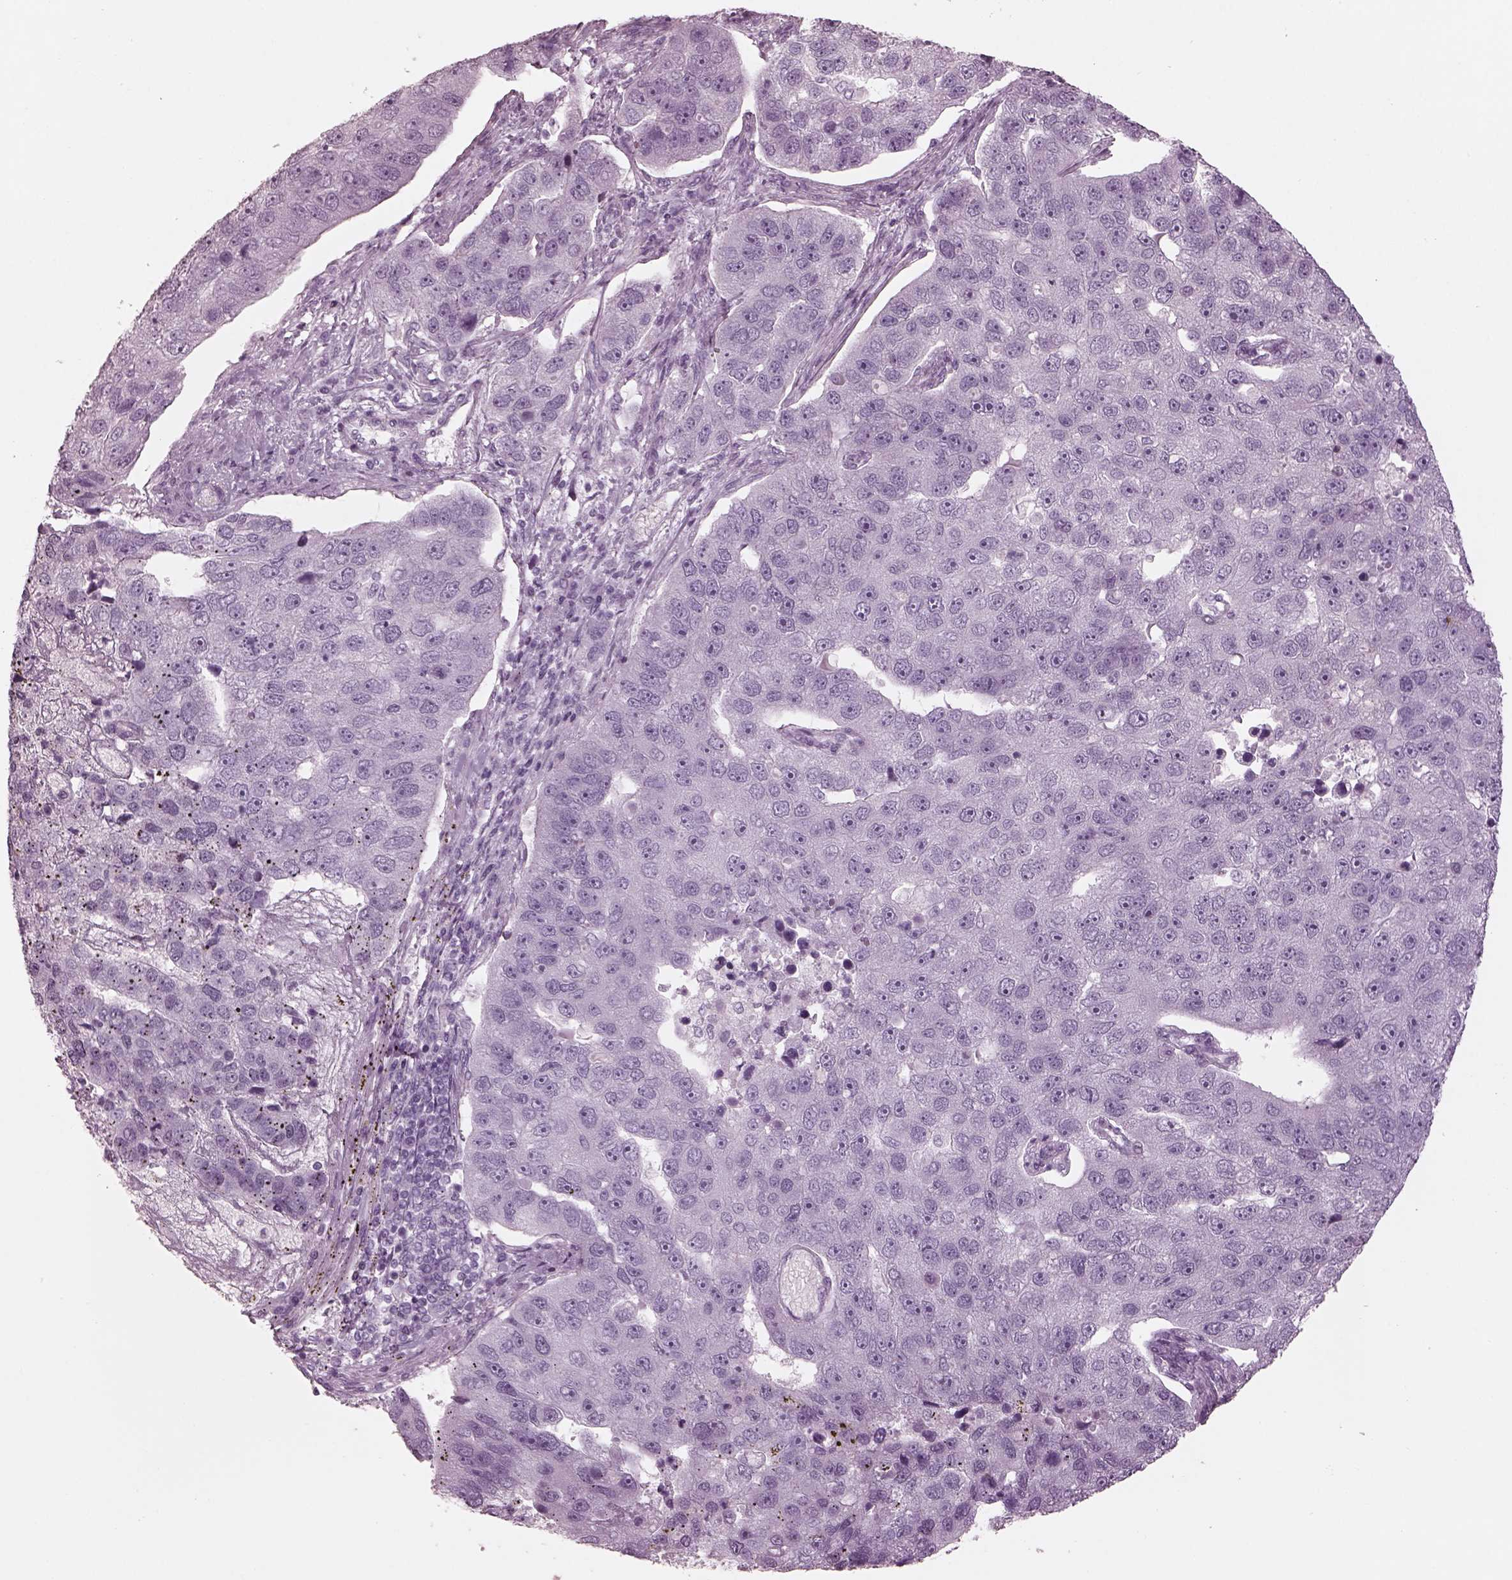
{"staining": {"intensity": "negative", "quantity": "none", "location": "none"}, "tissue": "pancreatic cancer", "cell_type": "Tumor cells", "image_type": "cancer", "snomed": [{"axis": "morphology", "description": "Adenocarcinoma, NOS"}, {"axis": "topography", "description": "Pancreas"}], "caption": "This is a image of immunohistochemistry staining of pancreatic cancer (adenocarcinoma), which shows no expression in tumor cells.", "gene": "OPN4", "patient": {"sex": "female", "age": 61}}